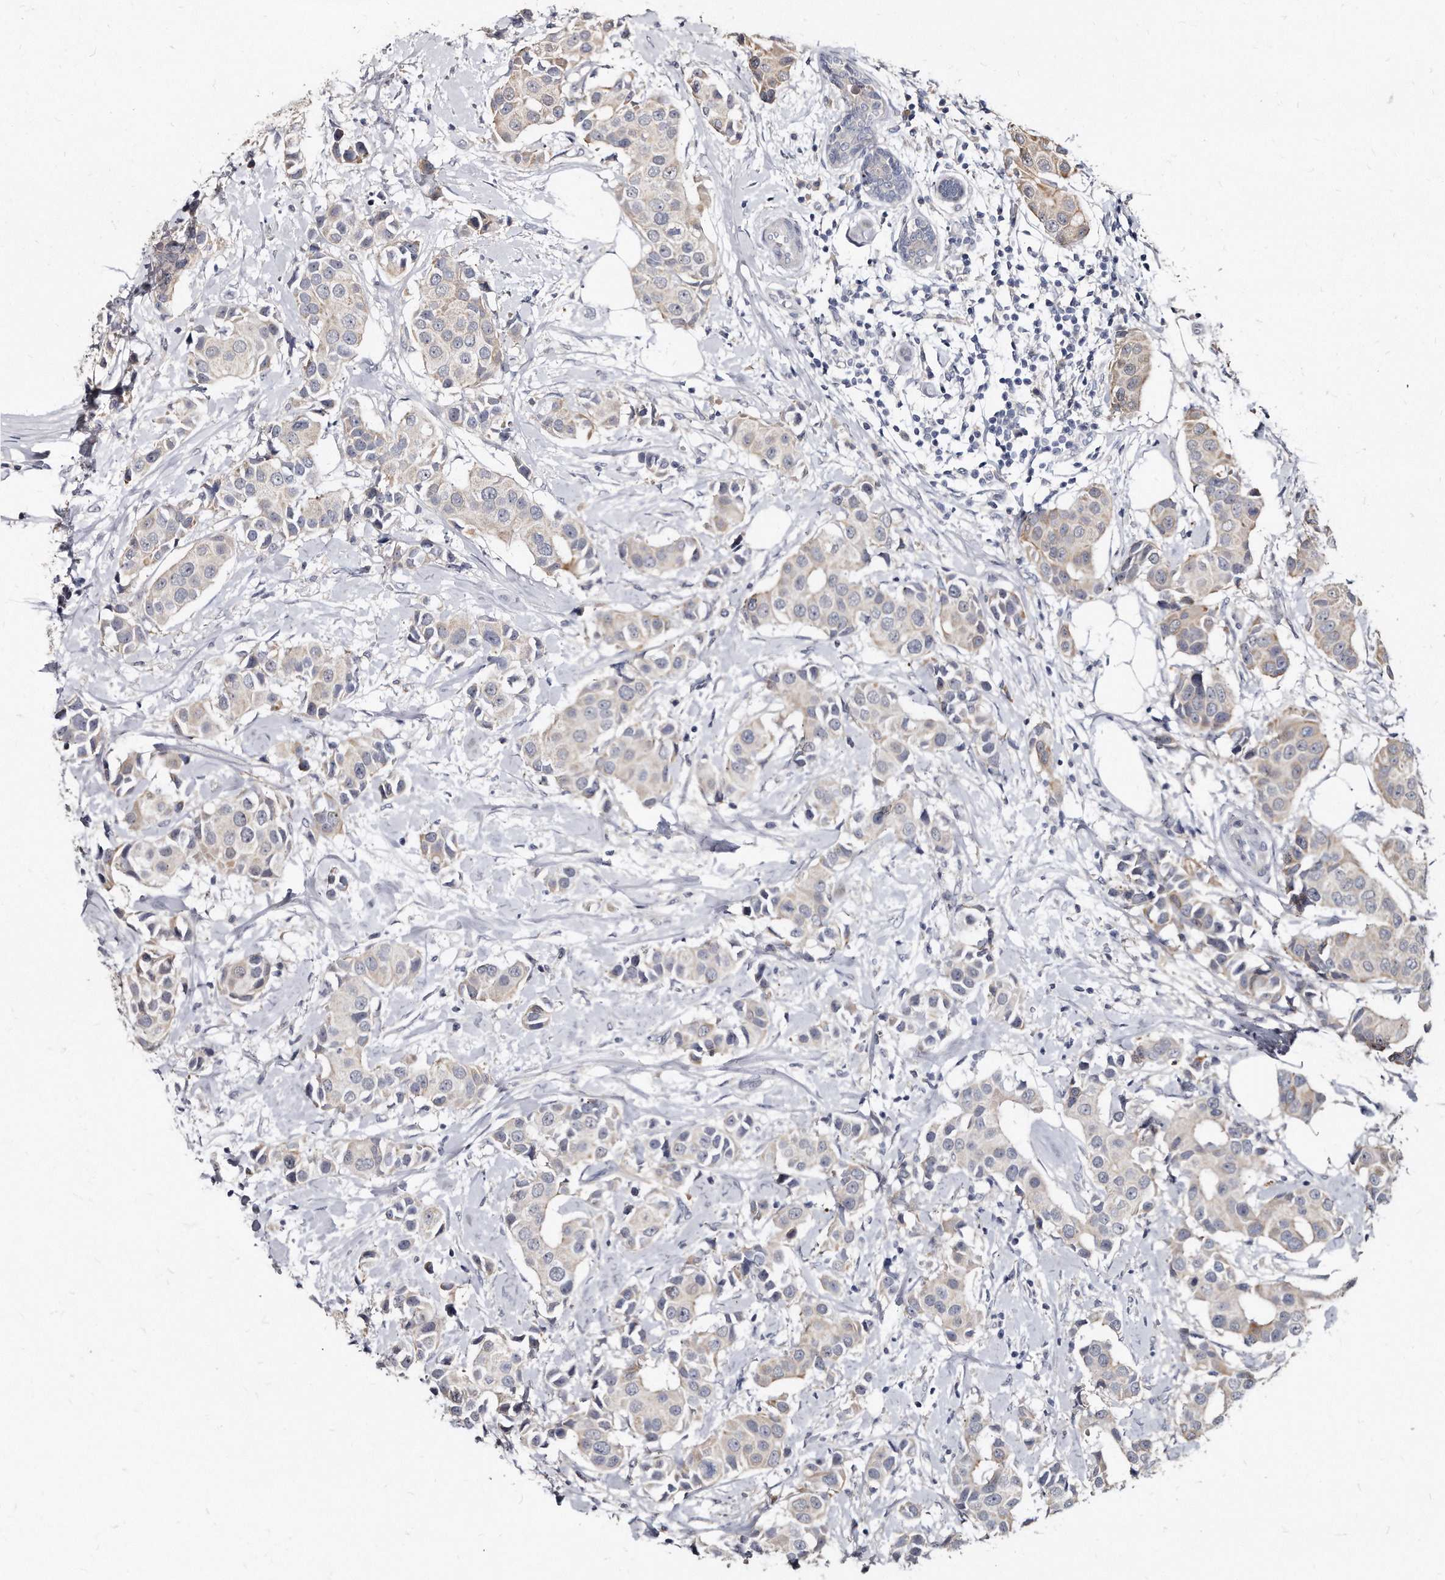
{"staining": {"intensity": "weak", "quantity": "<25%", "location": "cytoplasmic/membranous"}, "tissue": "breast cancer", "cell_type": "Tumor cells", "image_type": "cancer", "snomed": [{"axis": "morphology", "description": "Normal tissue, NOS"}, {"axis": "morphology", "description": "Duct carcinoma"}, {"axis": "topography", "description": "Breast"}], "caption": "IHC micrograph of human breast intraductal carcinoma stained for a protein (brown), which shows no staining in tumor cells.", "gene": "KLHDC3", "patient": {"sex": "female", "age": 39}}